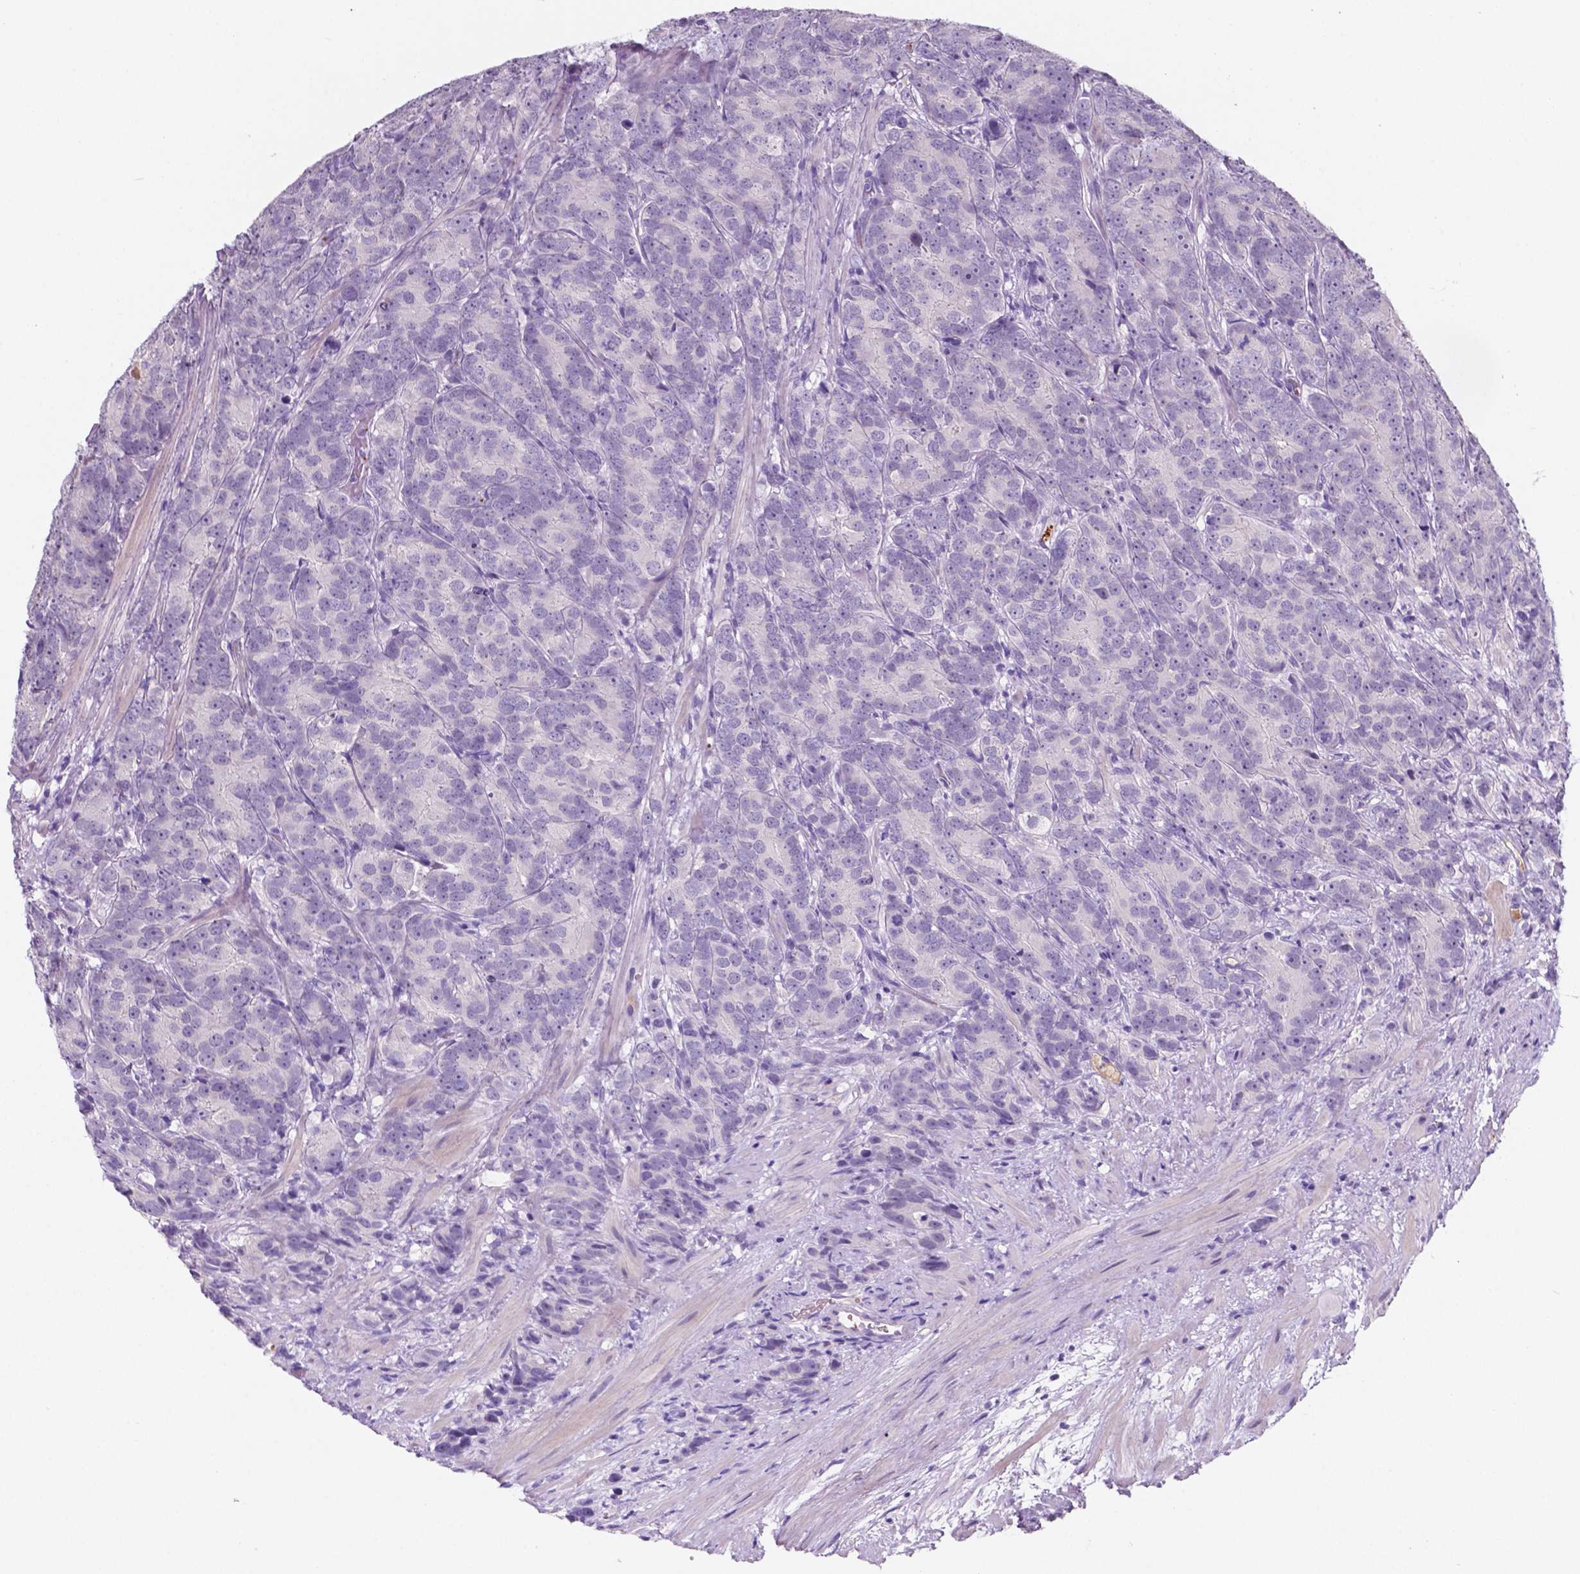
{"staining": {"intensity": "negative", "quantity": "none", "location": "none"}, "tissue": "prostate cancer", "cell_type": "Tumor cells", "image_type": "cancer", "snomed": [{"axis": "morphology", "description": "Adenocarcinoma, High grade"}, {"axis": "topography", "description": "Prostate"}], "caption": "This photomicrograph is of adenocarcinoma (high-grade) (prostate) stained with IHC to label a protein in brown with the nuclei are counter-stained blue. There is no expression in tumor cells.", "gene": "EBLN2", "patient": {"sex": "male", "age": 90}}